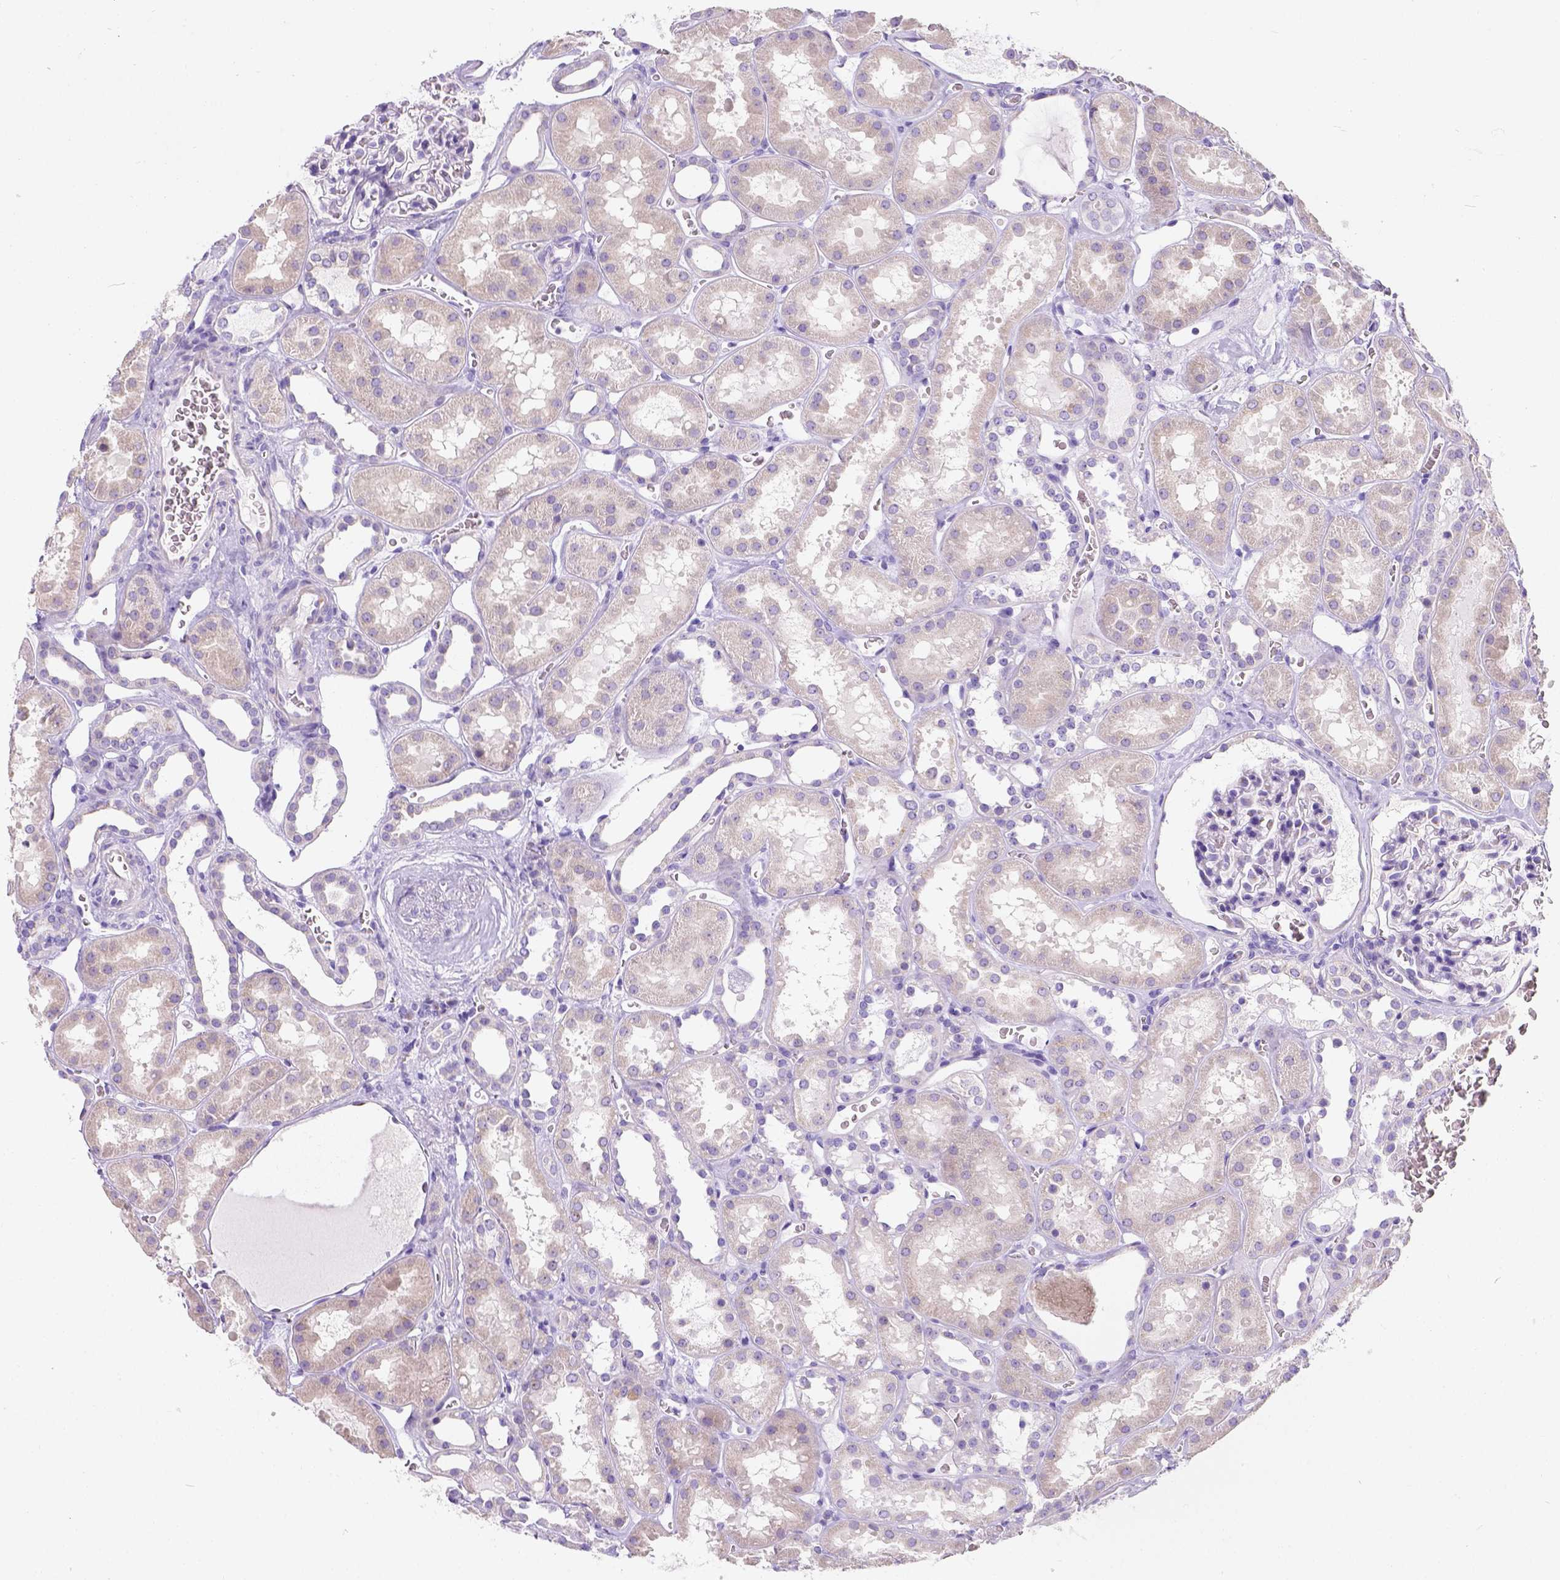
{"staining": {"intensity": "negative", "quantity": "none", "location": "none"}, "tissue": "kidney", "cell_type": "Cells in glomeruli", "image_type": "normal", "snomed": [{"axis": "morphology", "description": "Normal tissue, NOS"}, {"axis": "topography", "description": "Kidney"}], "caption": "An image of kidney stained for a protein shows no brown staining in cells in glomeruli.", "gene": "PHF7", "patient": {"sex": "female", "age": 41}}